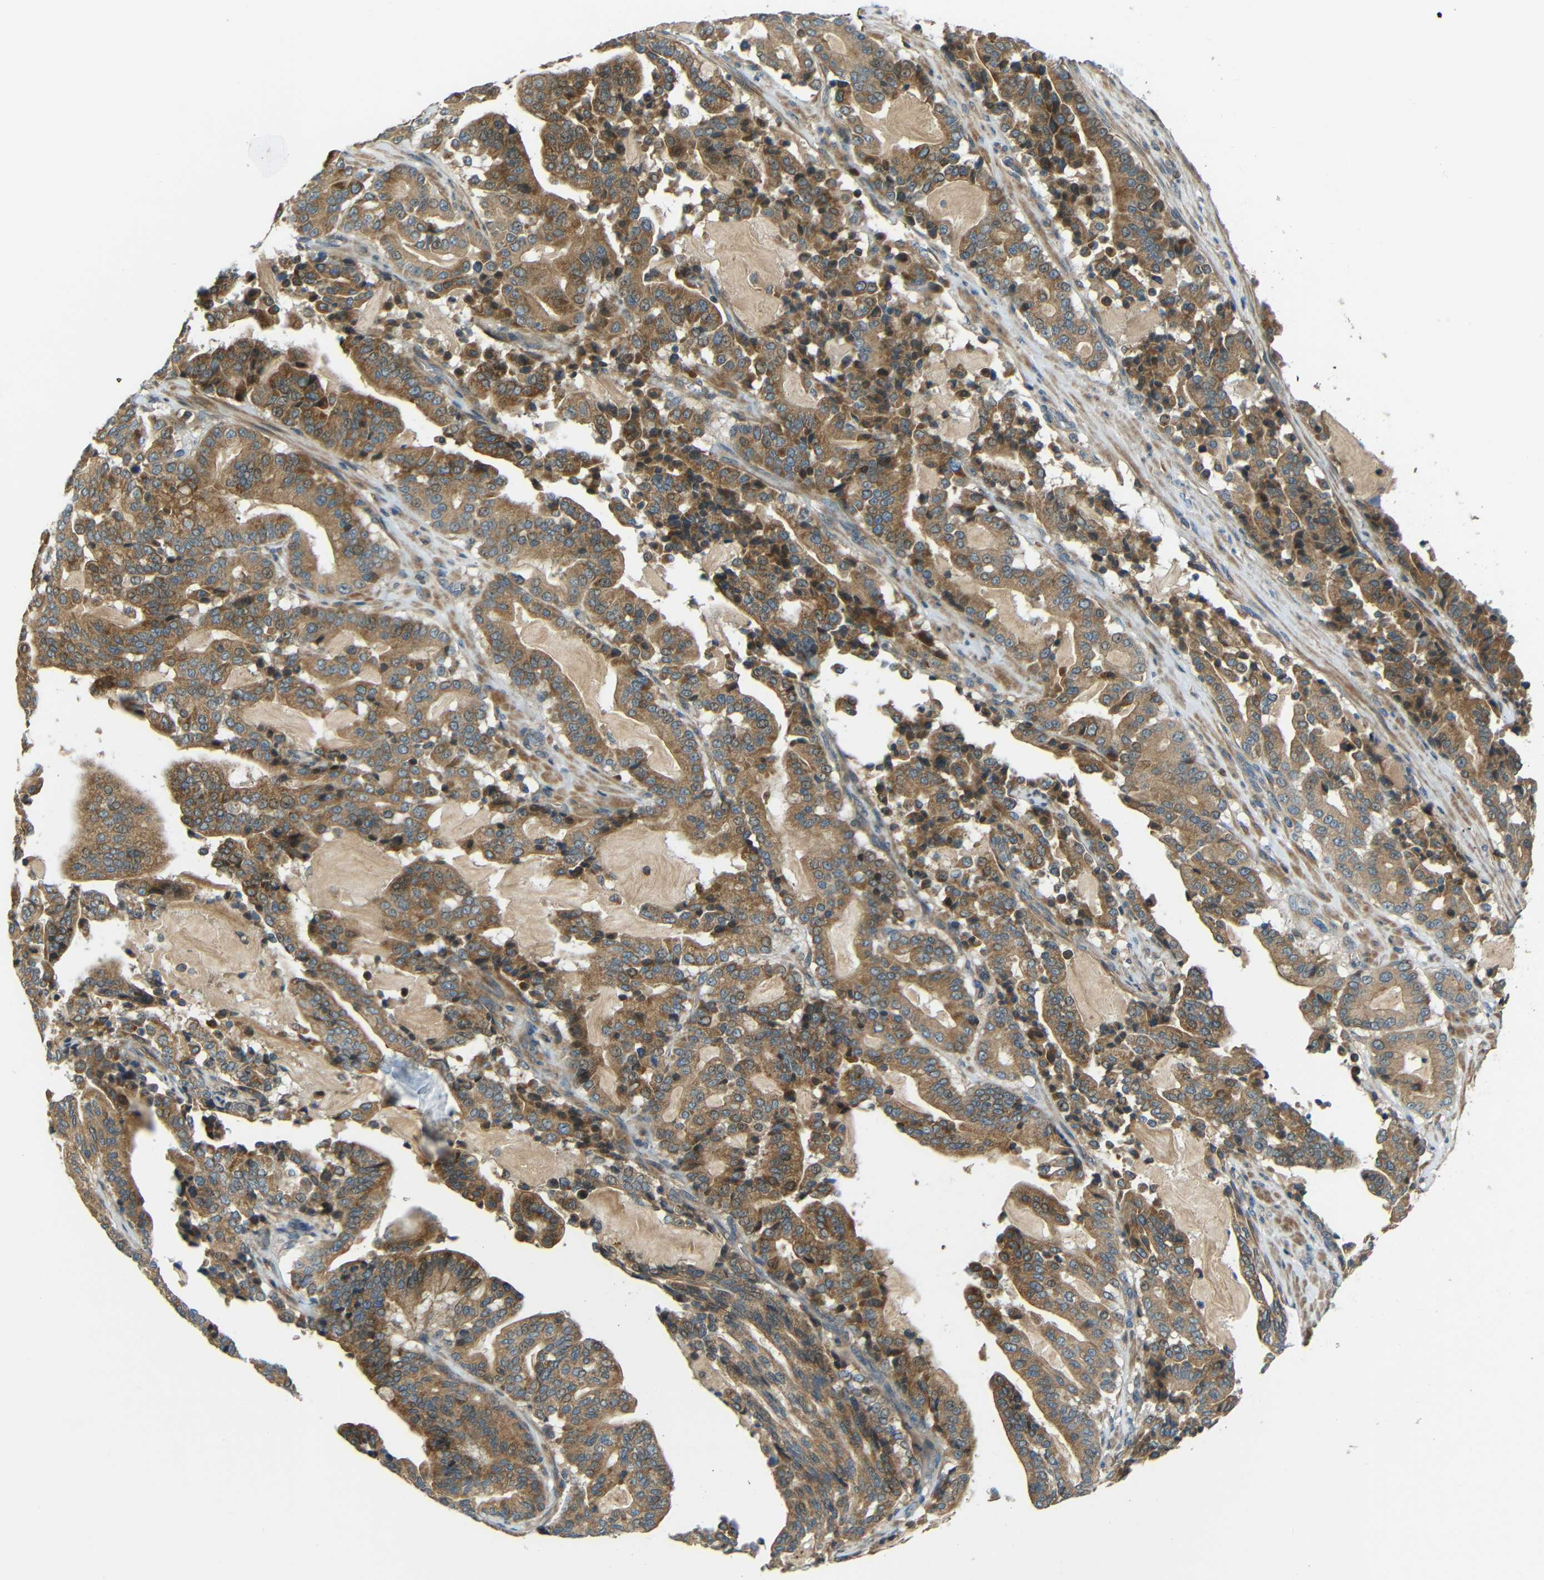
{"staining": {"intensity": "moderate", "quantity": ">75%", "location": "cytoplasmic/membranous"}, "tissue": "pancreatic cancer", "cell_type": "Tumor cells", "image_type": "cancer", "snomed": [{"axis": "morphology", "description": "Adenocarcinoma, NOS"}, {"axis": "topography", "description": "Pancreas"}], "caption": "DAB (3,3'-diaminobenzidine) immunohistochemical staining of pancreatic cancer (adenocarcinoma) demonstrates moderate cytoplasmic/membranous protein staining in approximately >75% of tumor cells.", "gene": "FNDC3A", "patient": {"sex": "male", "age": 63}}